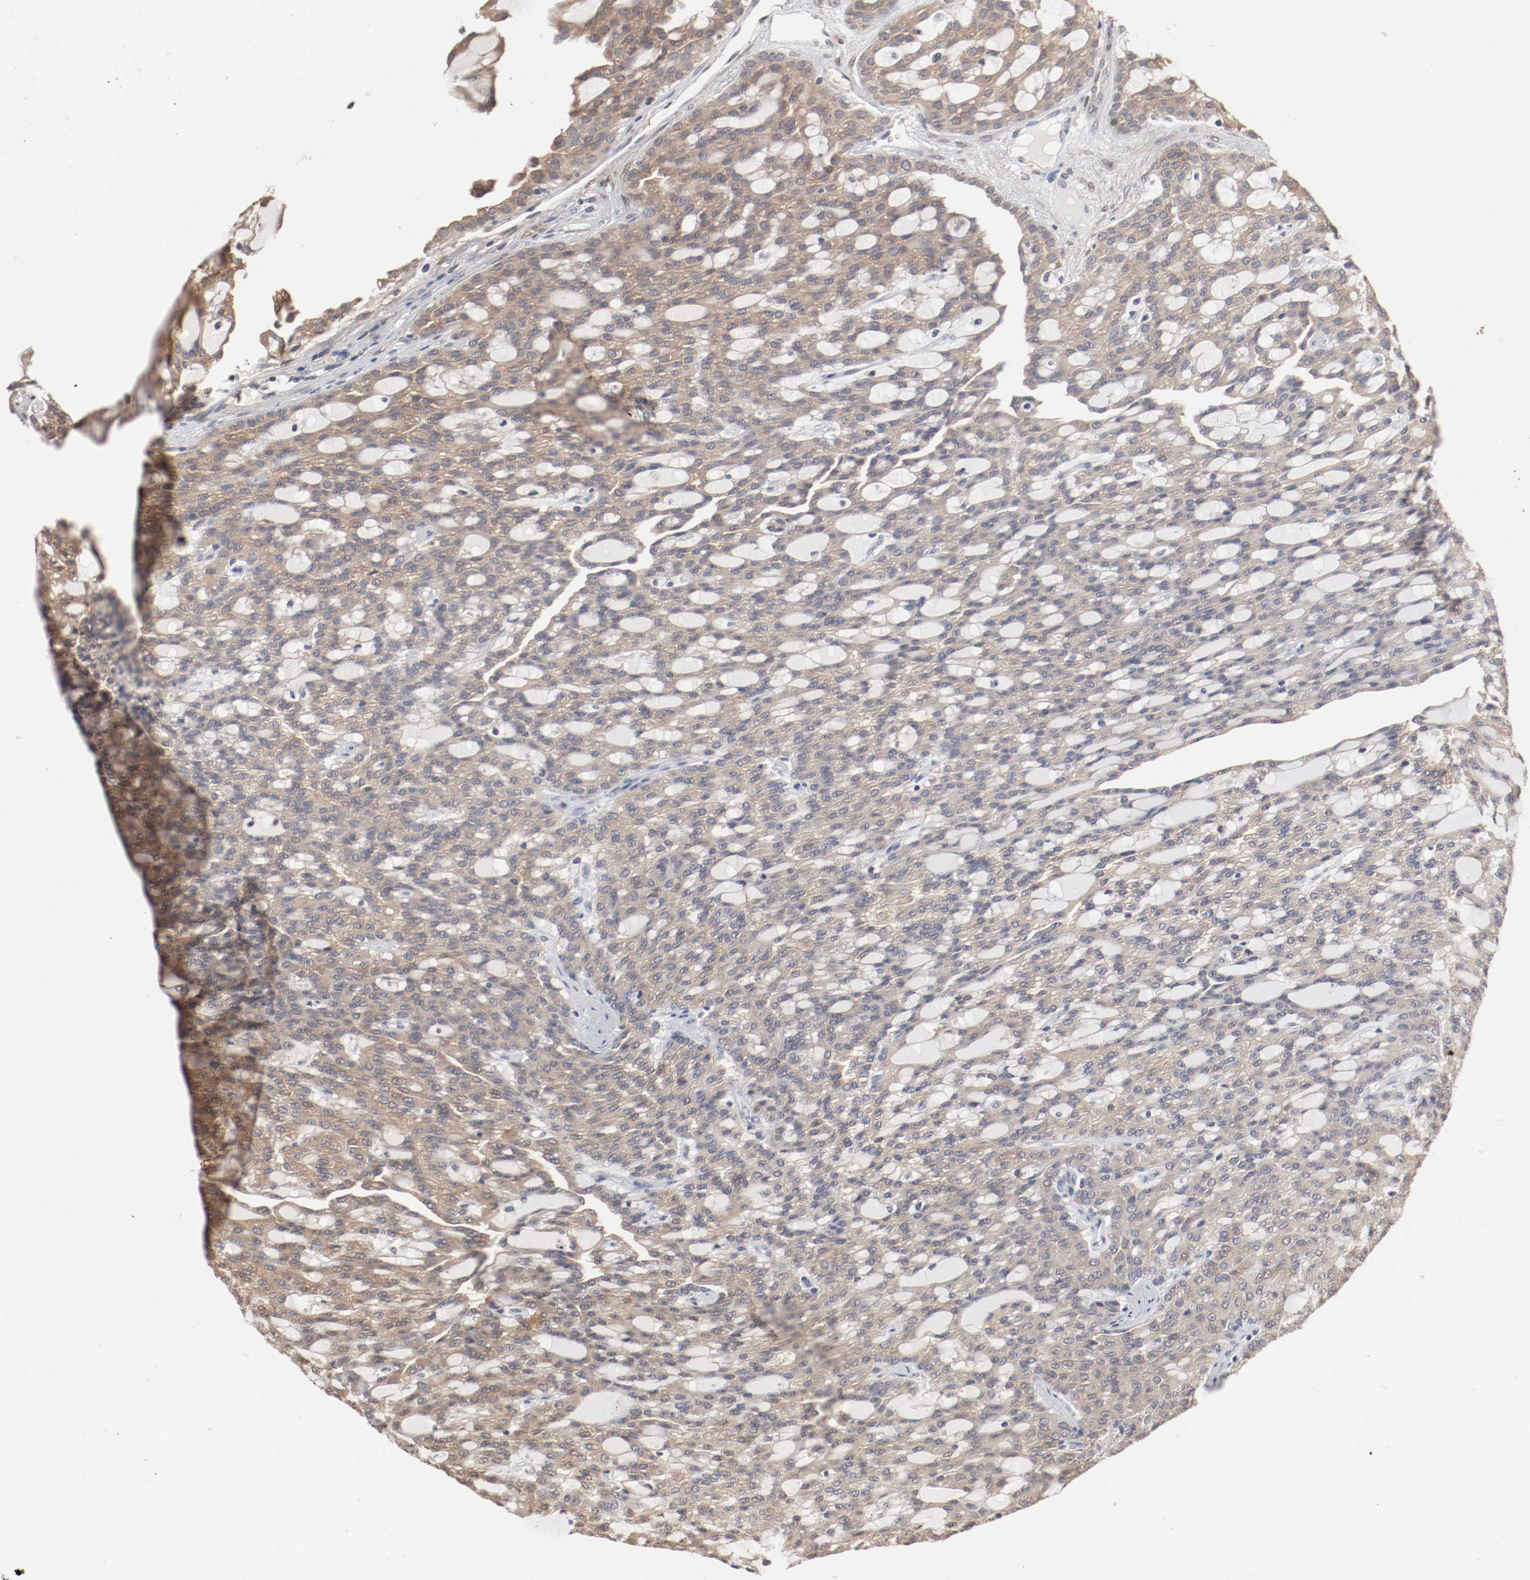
{"staining": {"intensity": "moderate", "quantity": ">75%", "location": "cytoplasmic/membranous"}, "tissue": "renal cancer", "cell_type": "Tumor cells", "image_type": "cancer", "snomed": [{"axis": "morphology", "description": "Adenocarcinoma, NOS"}, {"axis": "topography", "description": "Kidney"}], "caption": "The micrograph shows staining of renal adenocarcinoma, revealing moderate cytoplasmic/membranous protein expression (brown color) within tumor cells. The staining was performed using DAB (3,3'-diaminobenzidine) to visualize the protein expression in brown, while the nuclei were stained in blue with hematoxylin (Magnification: 20x).", "gene": "WASL", "patient": {"sex": "male", "age": 63}}